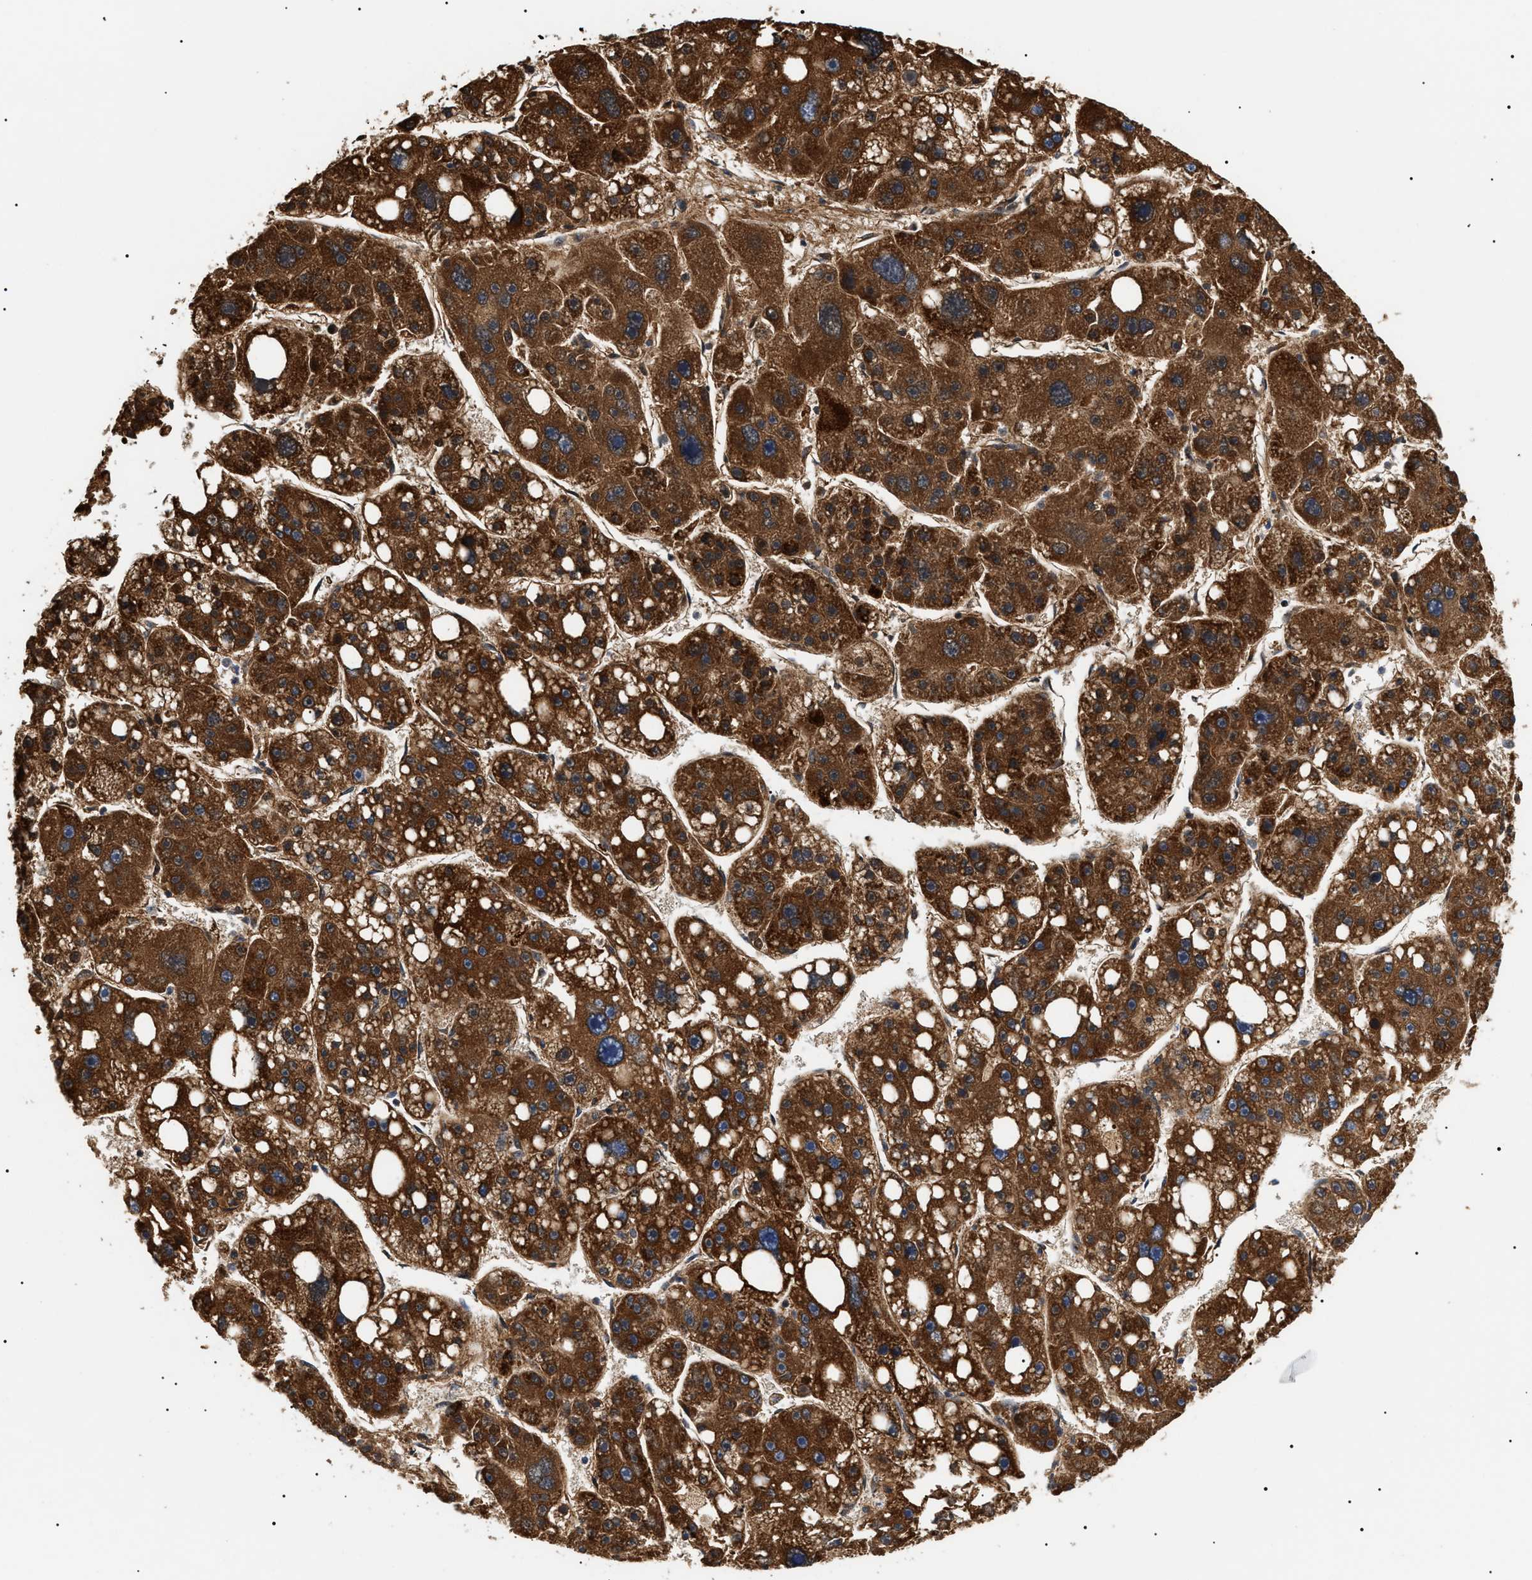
{"staining": {"intensity": "strong", "quantity": ">75%", "location": "cytoplasmic/membranous"}, "tissue": "liver cancer", "cell_type": "Tumor cells", "image_type": "cancer", "snomed": [{"axis": "morphology", "description": "Carcinoma, Hepatocellular, NOS"}, {"axis": "topography", "description": "Liver"}], "caption": "Tumor cells demonstrate high levels of strong cytoplasmic/membranous staining in approximately >75% of cells in hepatocellular carcinoma (liver).", "gene": "ZBTB26", "patient": {"sex": "female", "age": 61}}